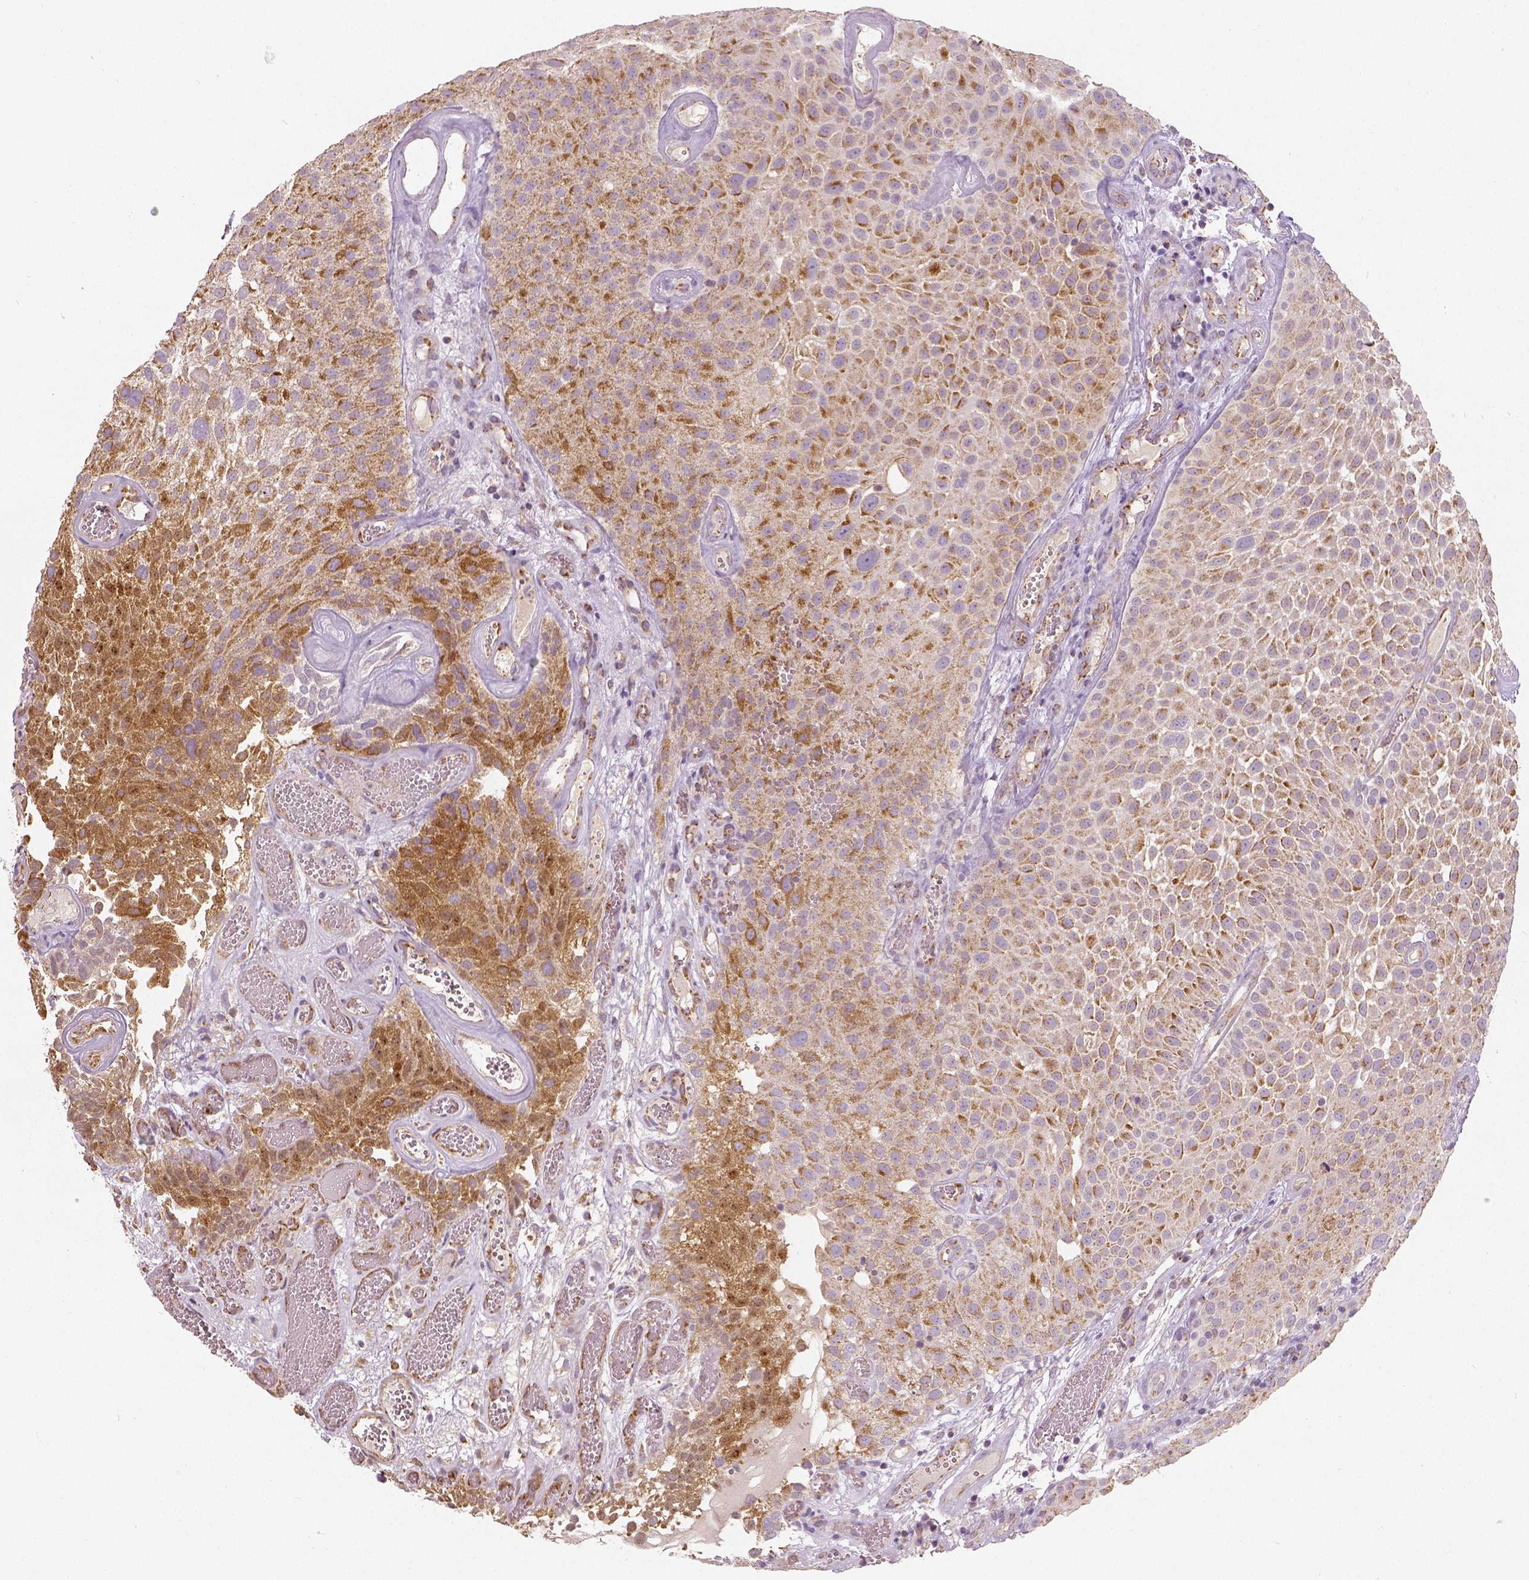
{"staining": {"intensity": "moderate", "quantity": ">75%", "location": "cytoplasmic/membranous"}, "tissue": "urothelial cancer", "cell_type": "Tumor cells", "image_type": "cancer", "snomed": [{"axis": "morphology", "description": "Urothelial carcinoma, Low grade"}, {"axis": "topography", "description": "Urinary bladder"}], "caption": "Immunohistochemistry staining of low-grade urothelial carcinoma, which demonstrates medium levels of moderate cytoplasmic/membranous staining in approximately >75% of tumor cells indicating moderate cytoplasmic/membranous protein positivity. The staining was performed using DAB (brown) for protein detection and nuclei were counterstained in hematoxylin (blue).", "gene": "PGAM5", "patient": {"sex": "male", "age": 72}}